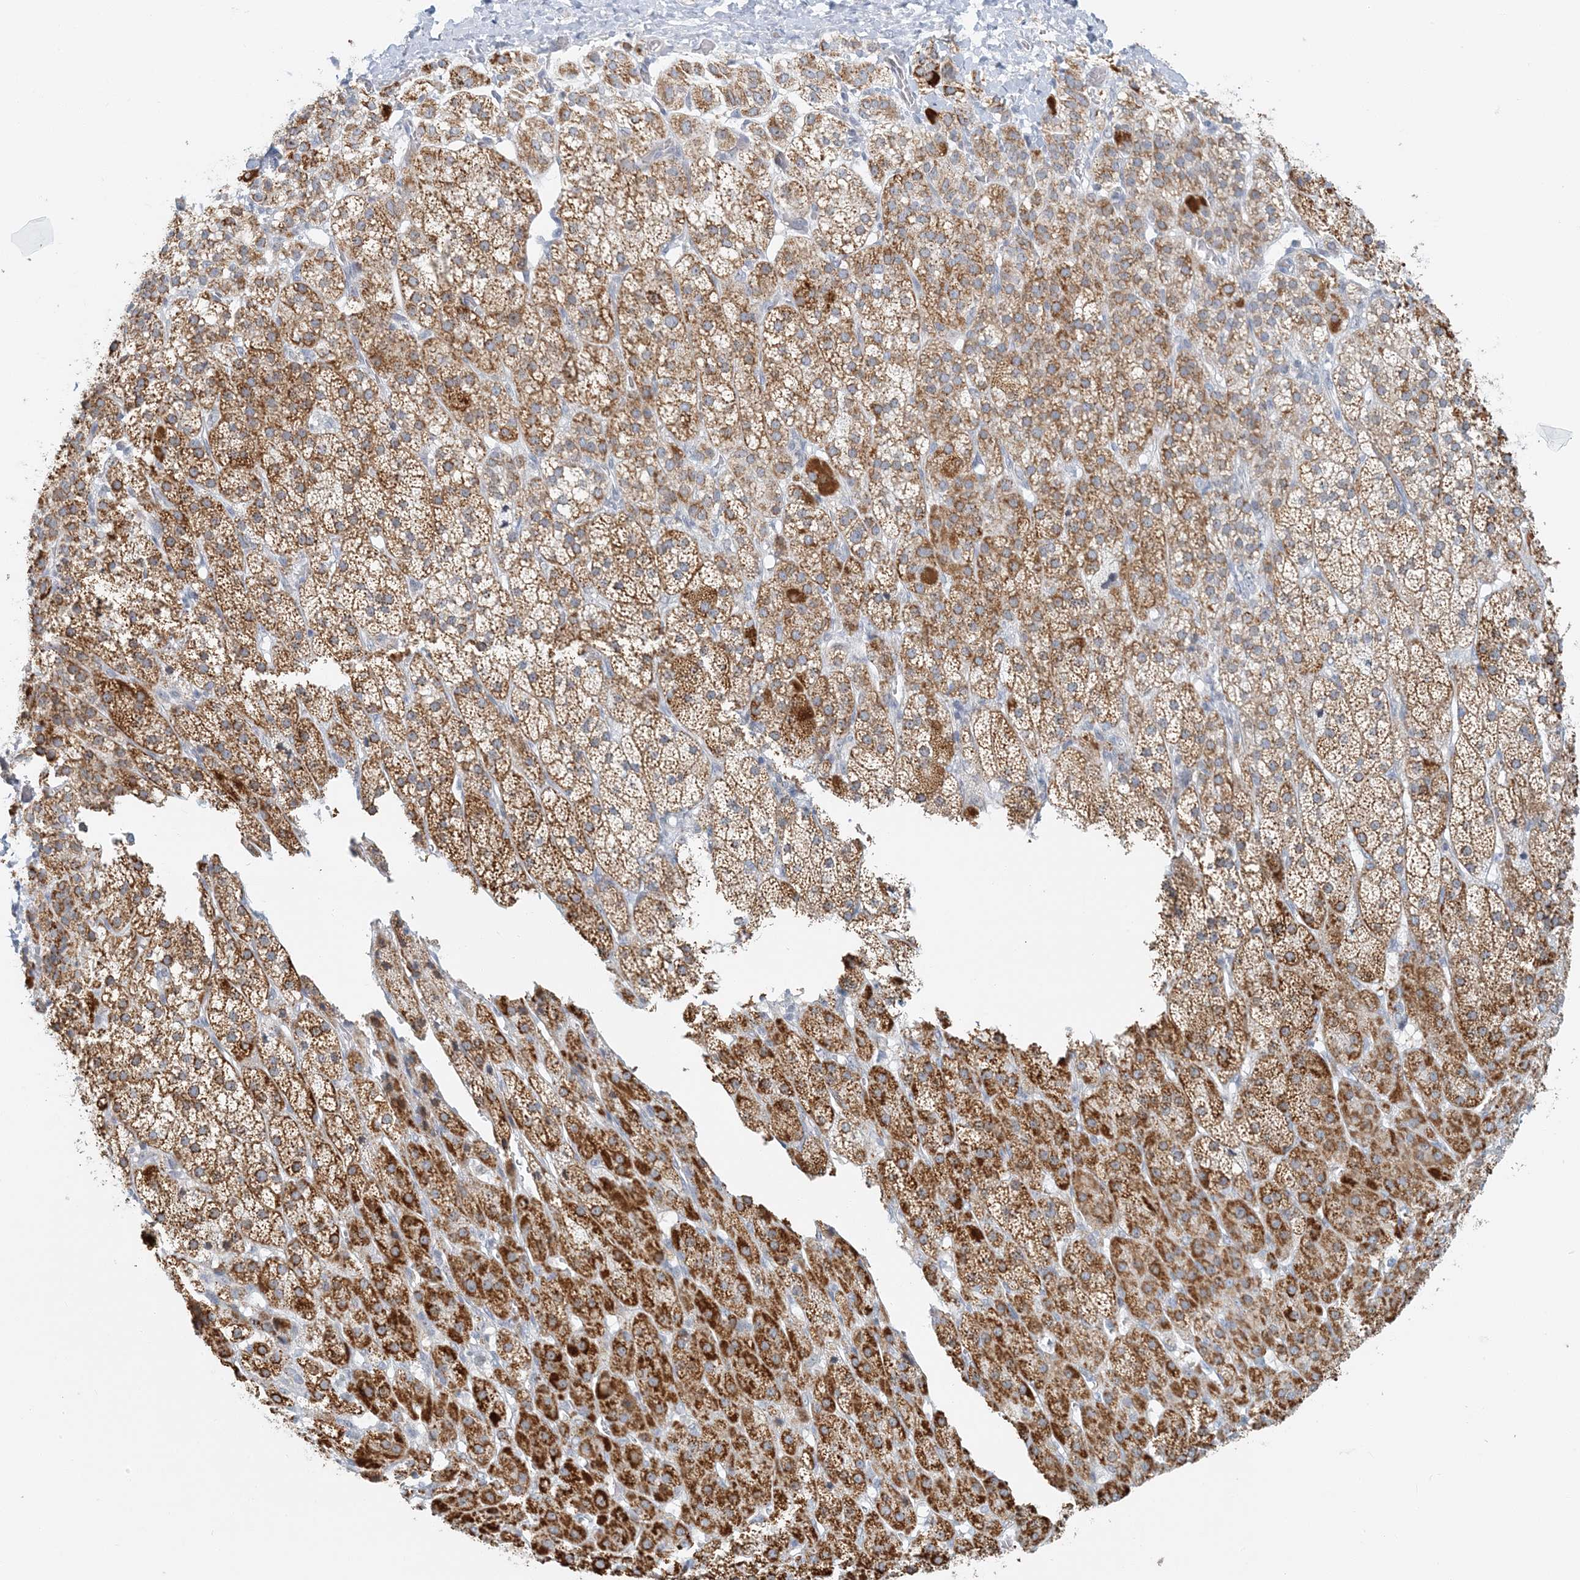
{"staining": {"intensity": "strong", "quantity": "25%-75%", "location": "cytoplasmic/membranous"}, "tissue": "adrenal gland", "cell_type": "Glandular cells", "image_type": "normal", "snomed": [{"axis": "morphology", "description": "Normal tissue, NOS"}, {"axis": "topography", "description": "Adrenal gland"}], "caption": "Protein staining of normal adrenal gland demonstrates strong cytoplasmic/membranous staining in approximately 25%-75% of glandular cells.", "gene": "BDH1", "patient": {"sex": "female", "age": 57}}